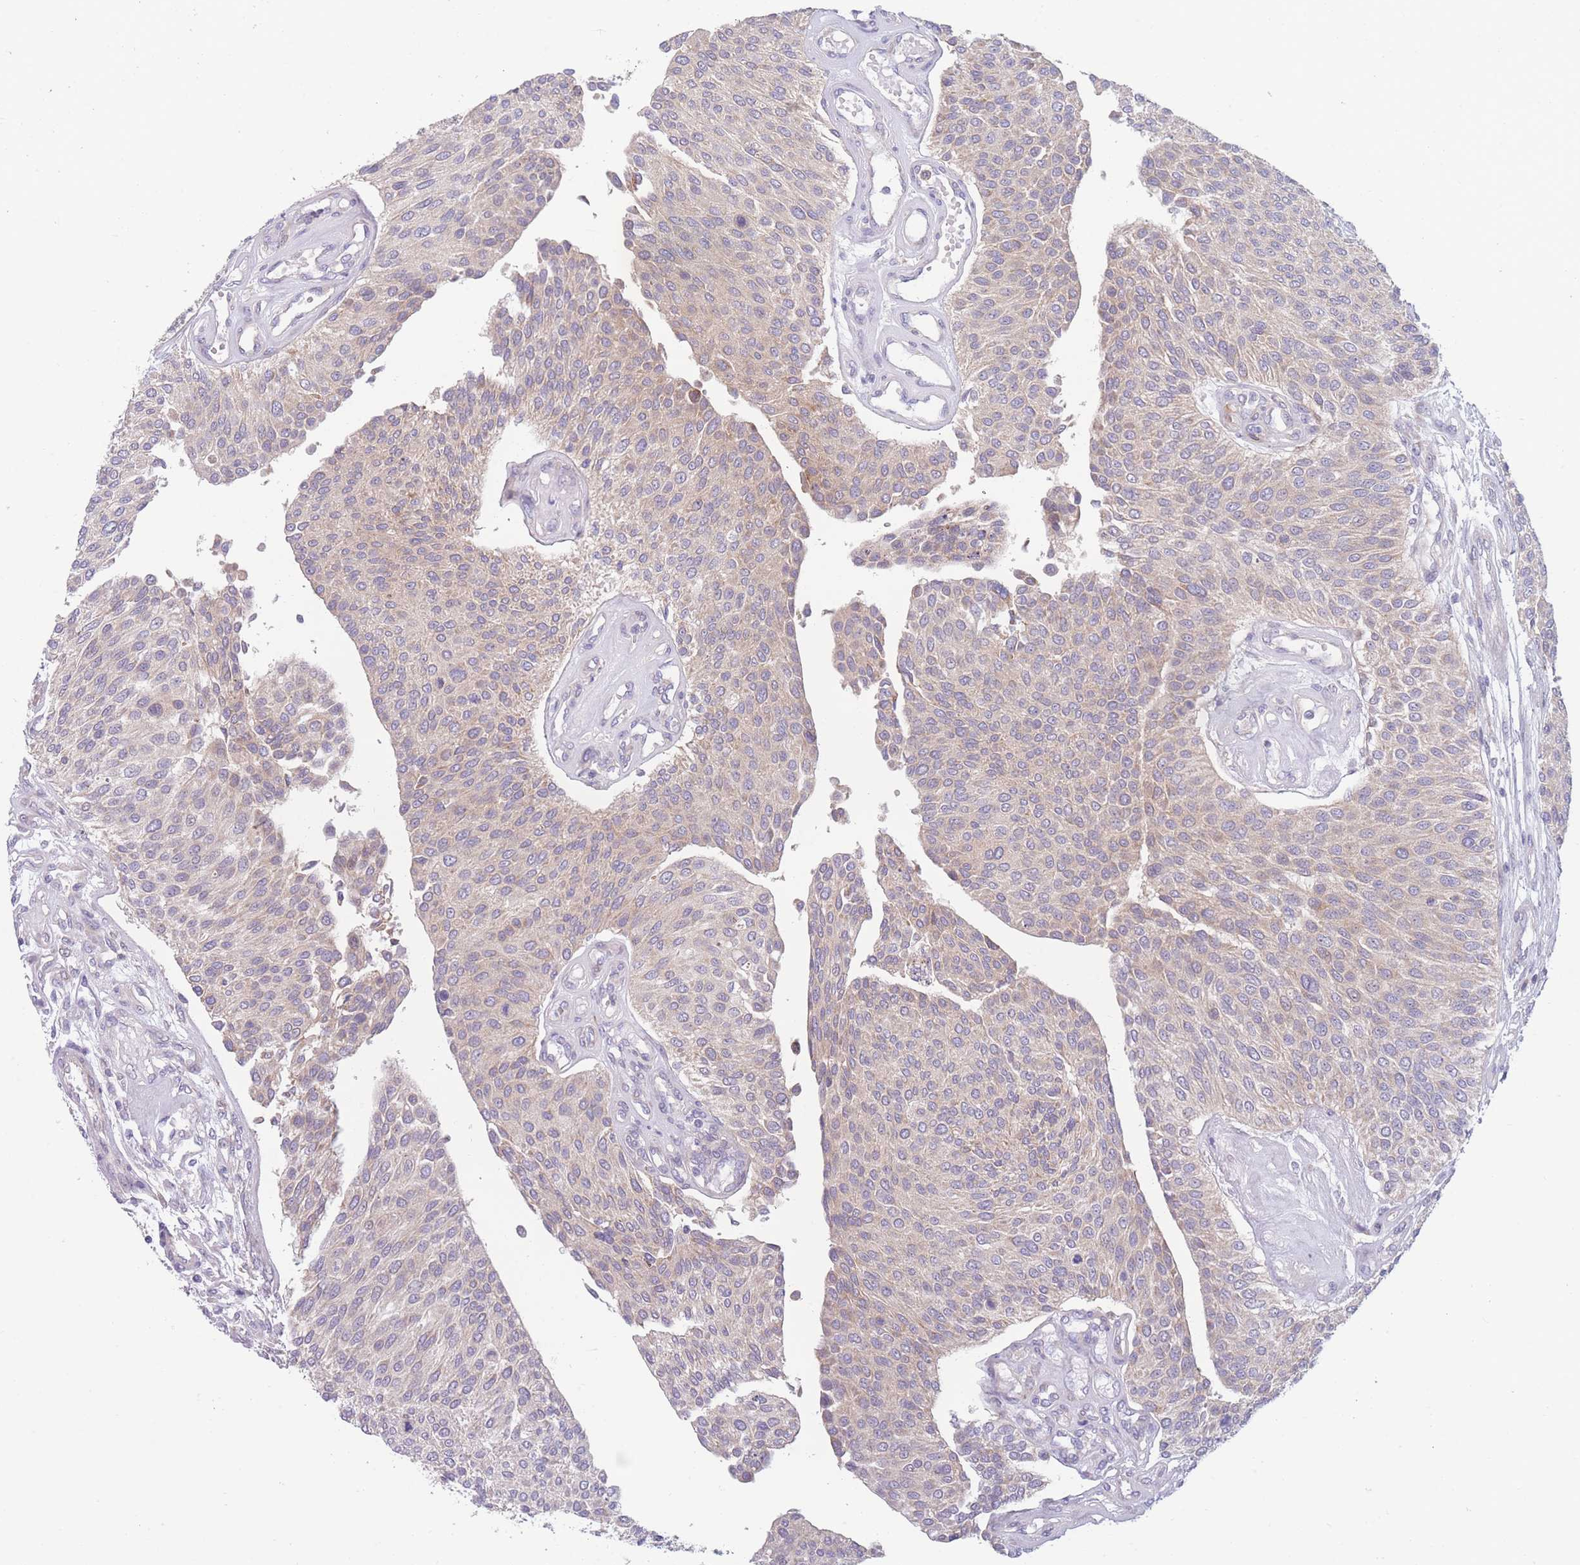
{"staining": {"intensity": "weak", "quantity": "<25%", "location": "cytoplasmic/membranous"}, "tissue": "urothelial cancer", "cell_type": "Tumor cells", "image_type": "cancer", "snomed": [{"axis": "morphology", "description": "Urothelial carcinoma, NOS"}, {"axis": "topography", "description": "Urinary bladder"}], "caption": "Tumor cells are negative for protein expression in human transitional cell carcinoma.", "gene": "PDE4A", "patient": {"sex": "male", "age": 55}}